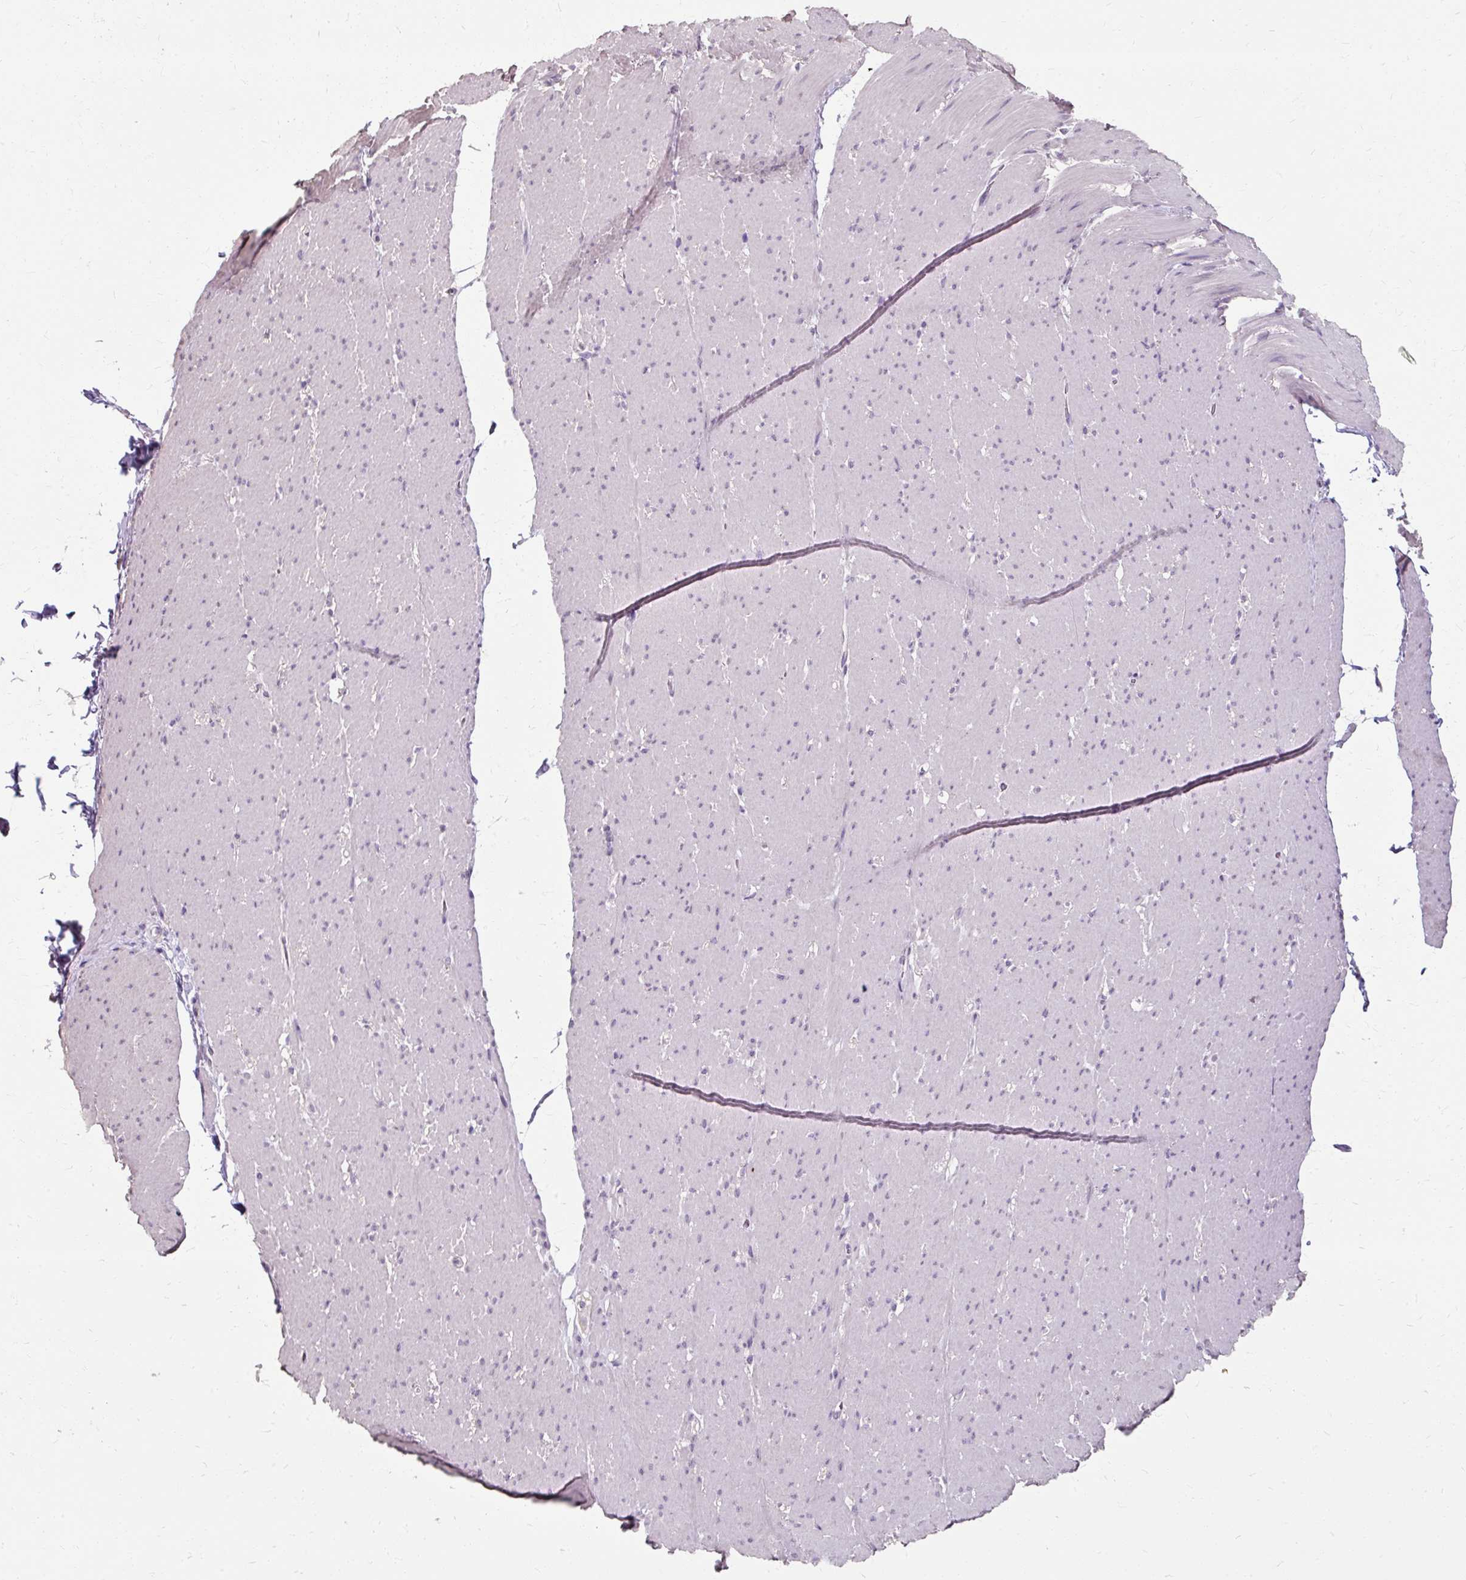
{"staining": {"intensity": "negative", "quantity": "none", "location": "none"}, "tissue": "smooth muscle", "cell_type": "Smooth muscle cells", "image_type": "normal", "snomed": [{"axis": "morphology", "description": "Normal tissue, NOS"}, {"axis": "topography", "description": "Smooth muscle"}, {"axis": "topography", "description": "Rectum"}], "caption": "Unremarkable smooth muscle was stained to show a protein in brown. There is no significant positivity in smooth muscle cells. (DAB (3,3'-diaminobenzidine) IHC visualized using brightfield microscopy, high magnification).", "gene": "KLHL24", "patient": {"sex": "male", "age": 53}}